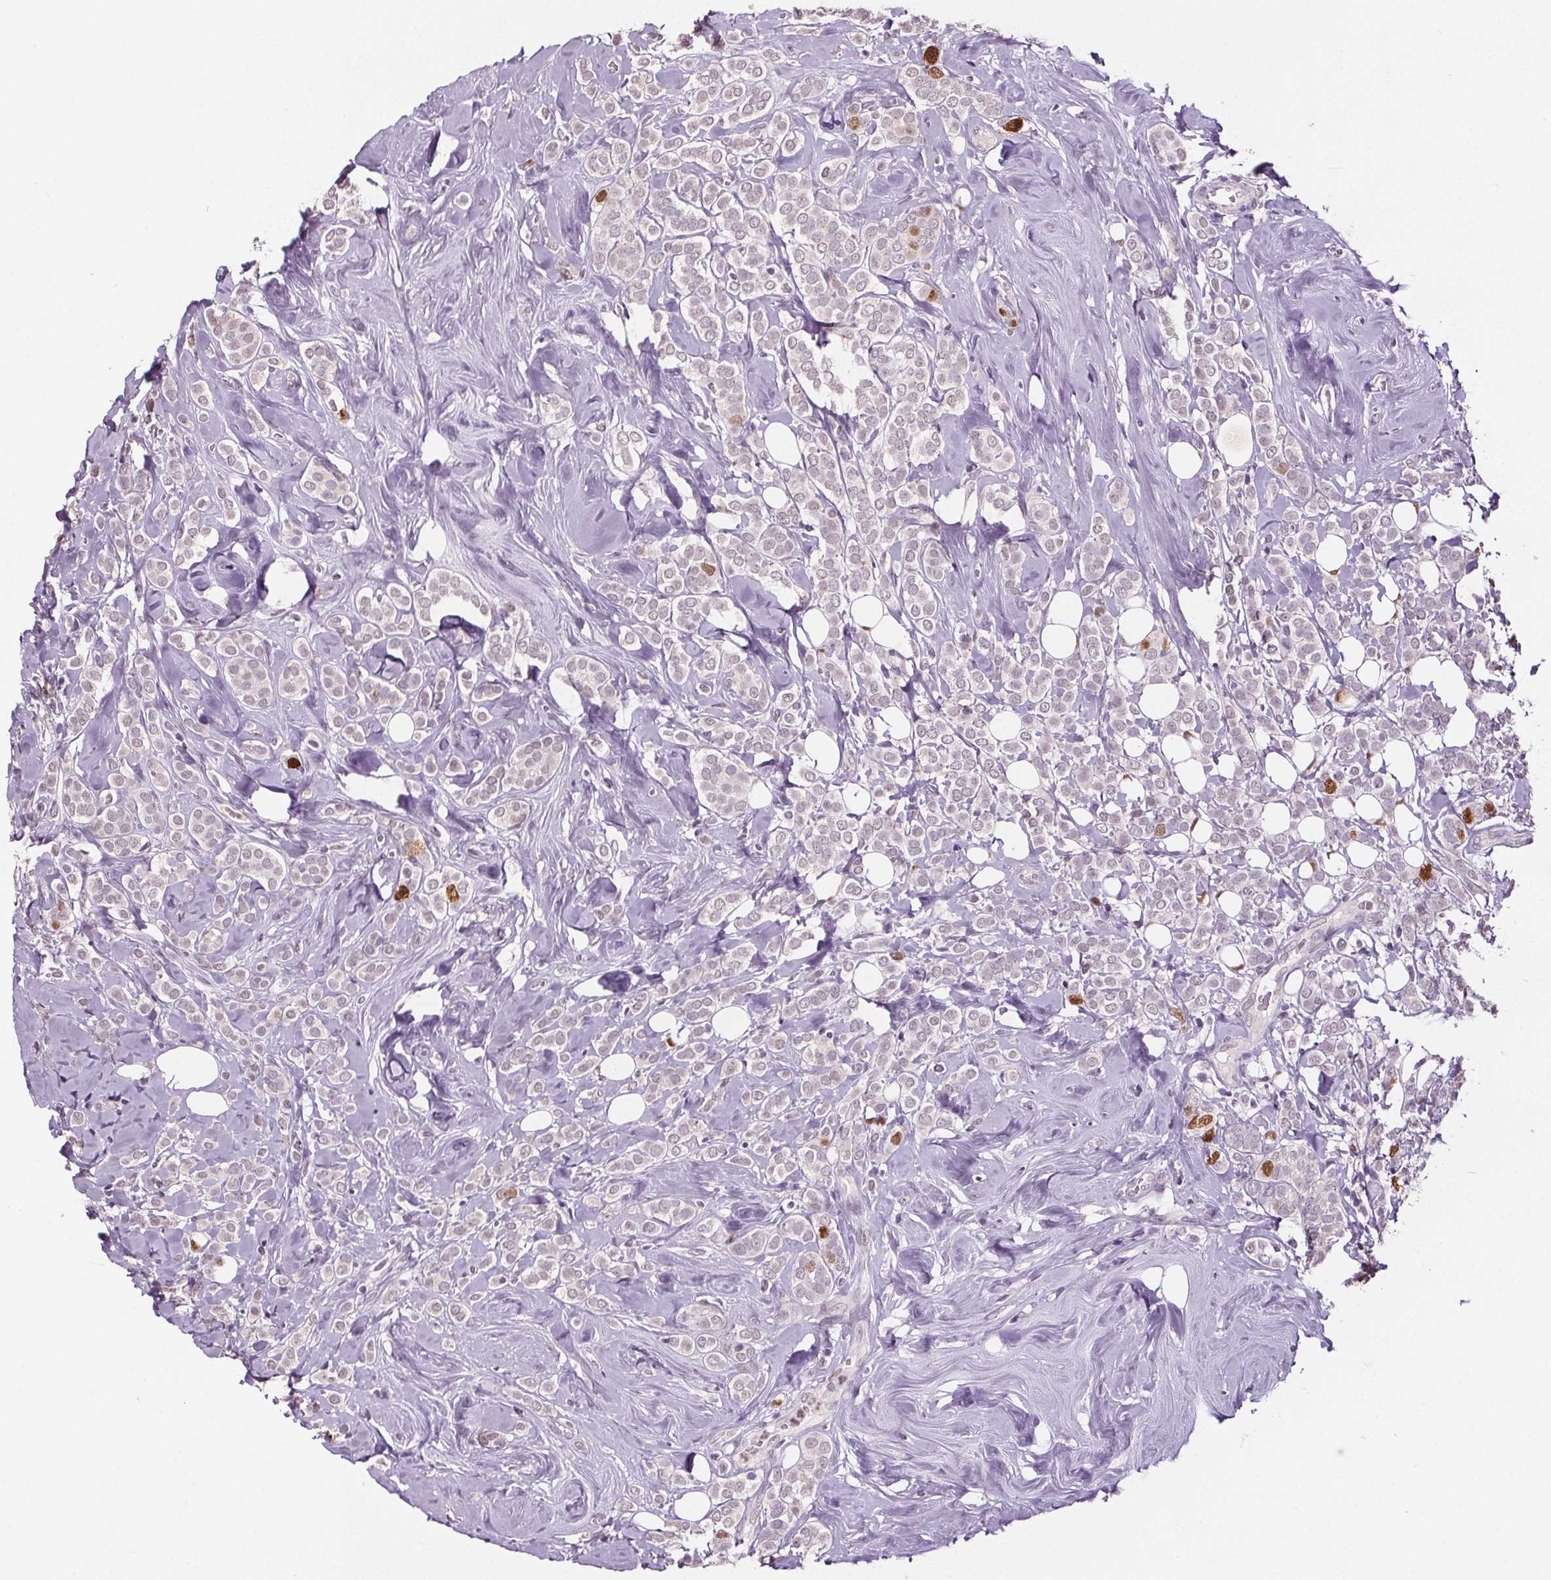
{"staining": {"intensity": "moderate", "quantity": "<25%", "location": "nuclear"}, "tissue": "breast cancer", "cell_type": "Tumor cells", "image_type": "cancer", "snomed": [{"axis": "morphology", "description": "Lobular carcinoma"}, {"axis": "topography", "description": "Breast"}], "caption": "A low amount of moderate nuclear positivity is appreciated in about <25% of tumor cells in lobular carcinoma (breast) tissue.", "gene": "CENPF", "patient": {"sex": "female", "age": 49}}